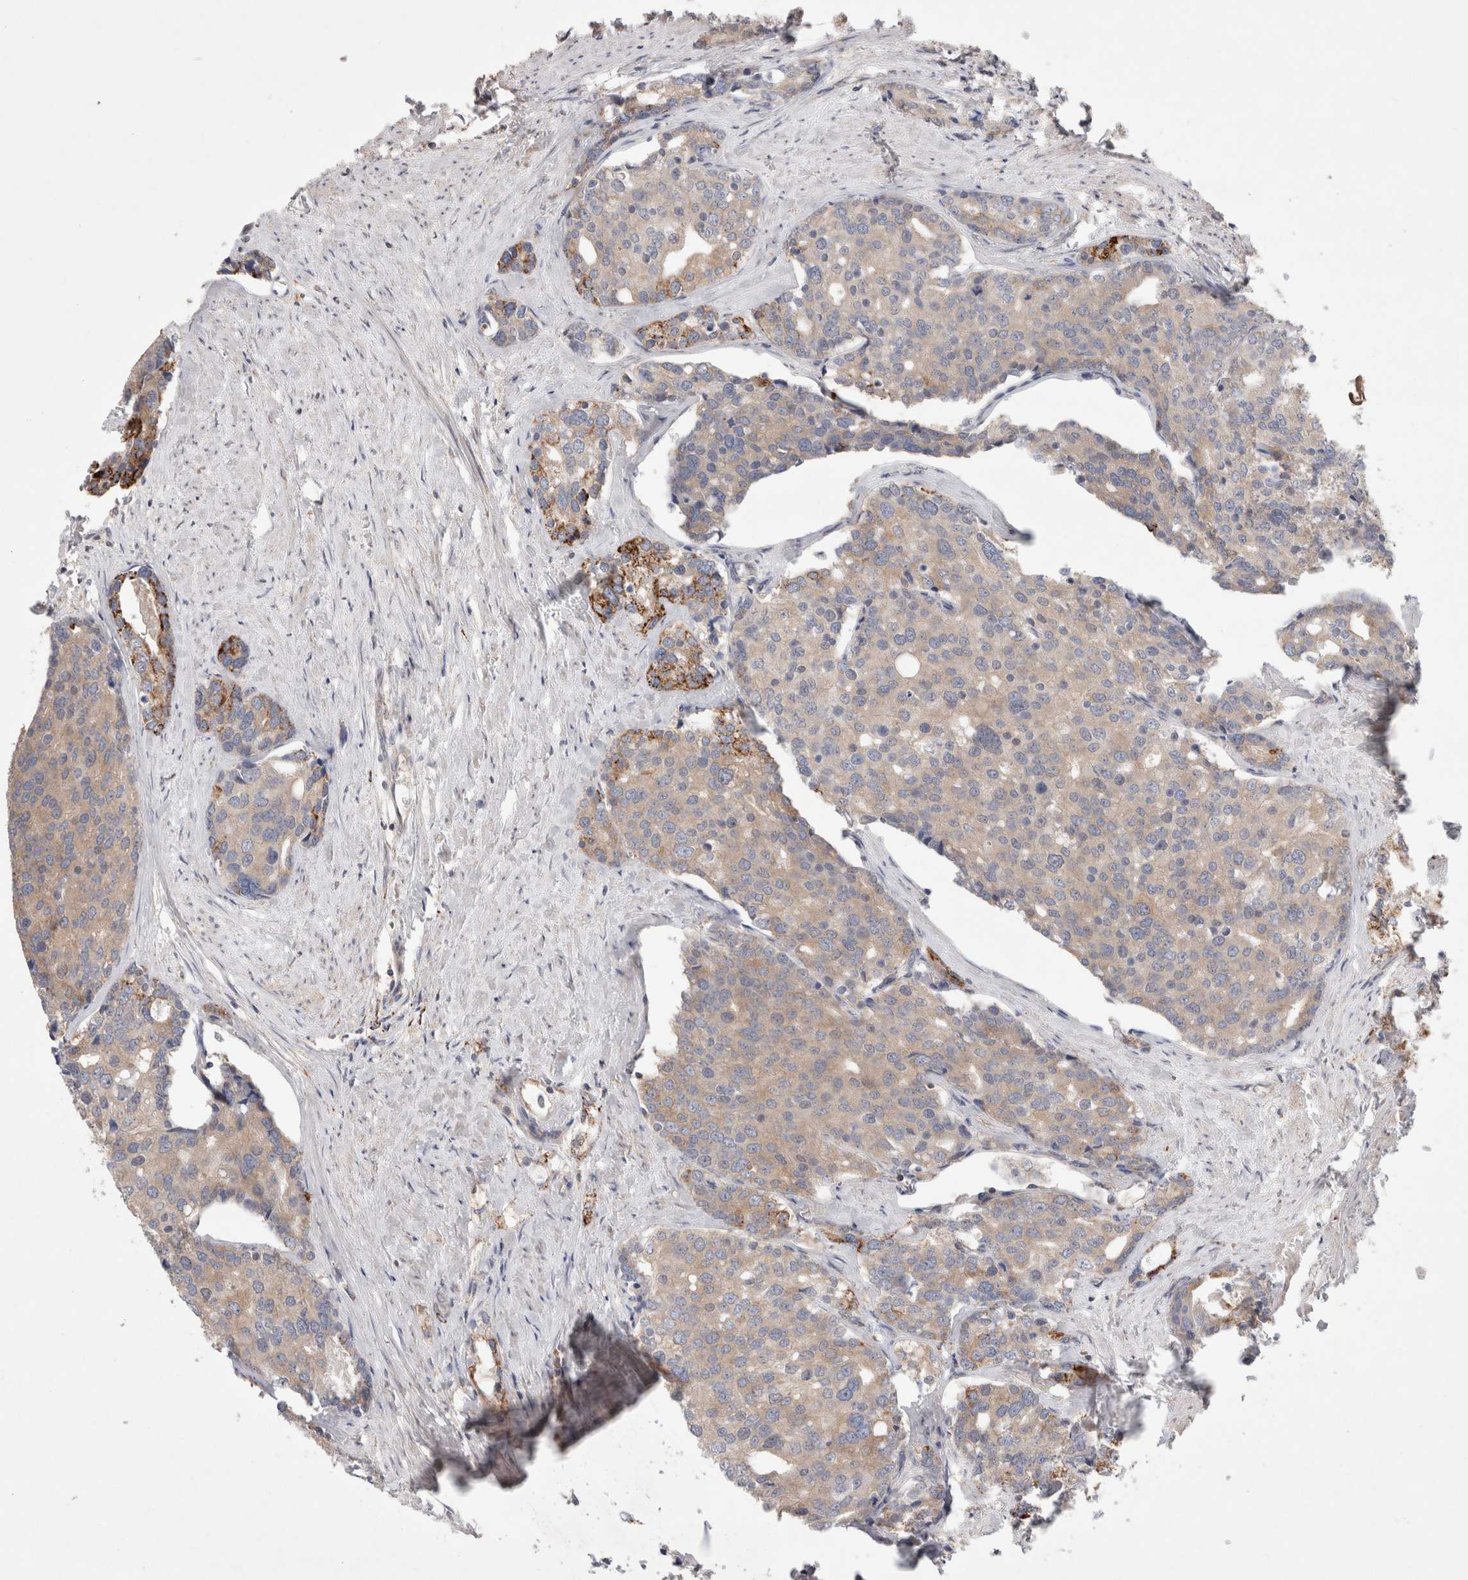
{"staining": {"intensity": "strong", "quantity": "<25%", "location": "cytoplasmic/membranous"}, "tissue": "prostate cancer", "cell_type": "Tumor cells", "image_type": "cancer", "snomed": [{"axis": "morphology", "description": "Adenocarcinoma, High grade"}, {"axis": "topography", "description": "Prostate"}], "caption": "Immunohistochemical staining of human prostate cancer shows medium levels of strong cytoplasmic/membranous expression in approximately <25% of tumor cells.", "gene": "HROB", "patient": {"sex": "male", "age": 50}}